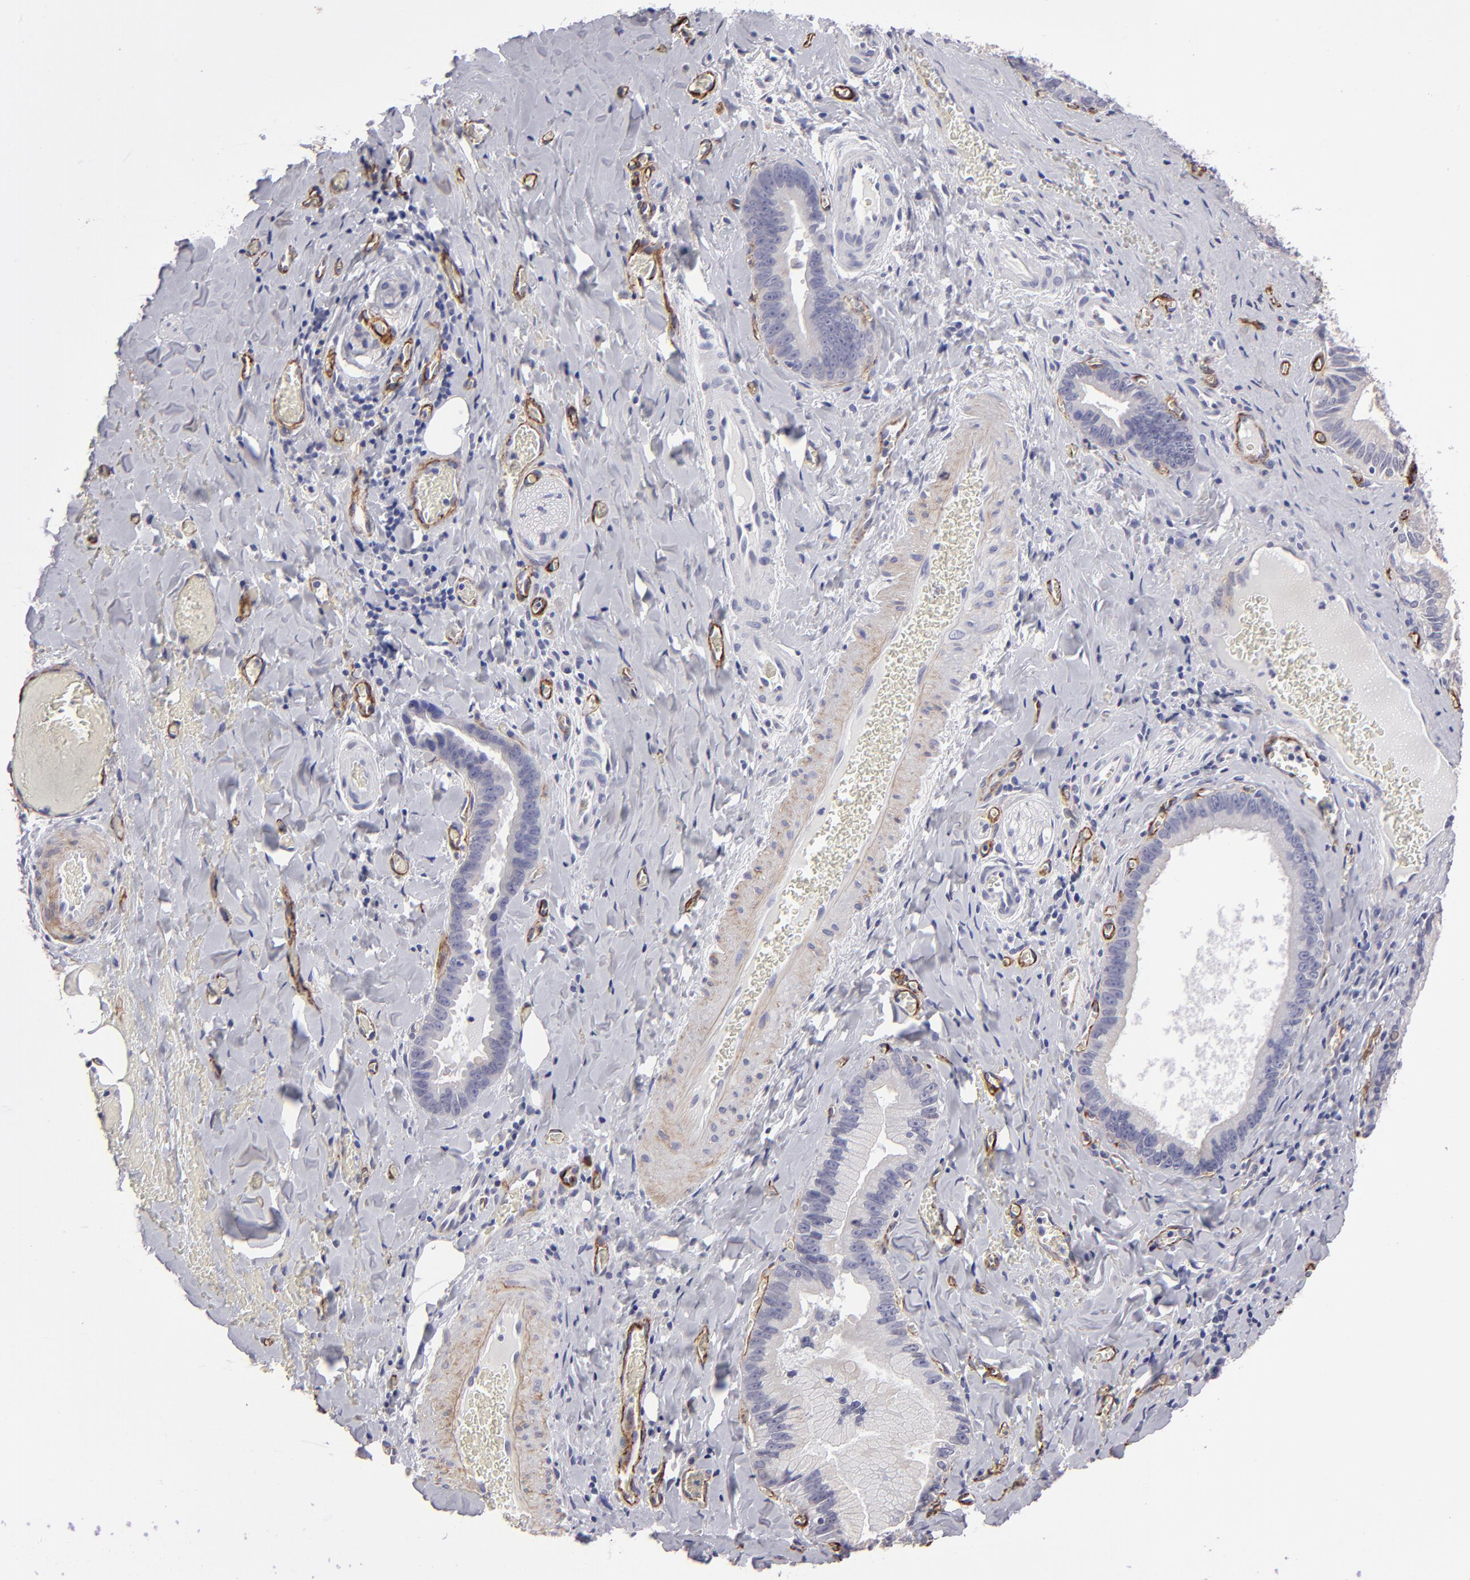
{"staining": {"intensity": "negative", "quantity": "none", "location": "none"}, "tissue": "liver cancer", "cell_type": "Tumor cells", "image_type": "cancer", "snomed": [{"axis": "morphology", "description": "Cholangiocarcinoma"}, {"axis": "topography", "description": "Liver"}], "caption": "Liver cancer (cholangiocarcinoma) stained for a protein using IHC demonstrates no positivity tumor cells.", "gene": "ZNF175", "patient": {"sex": "female", "age": 55}}